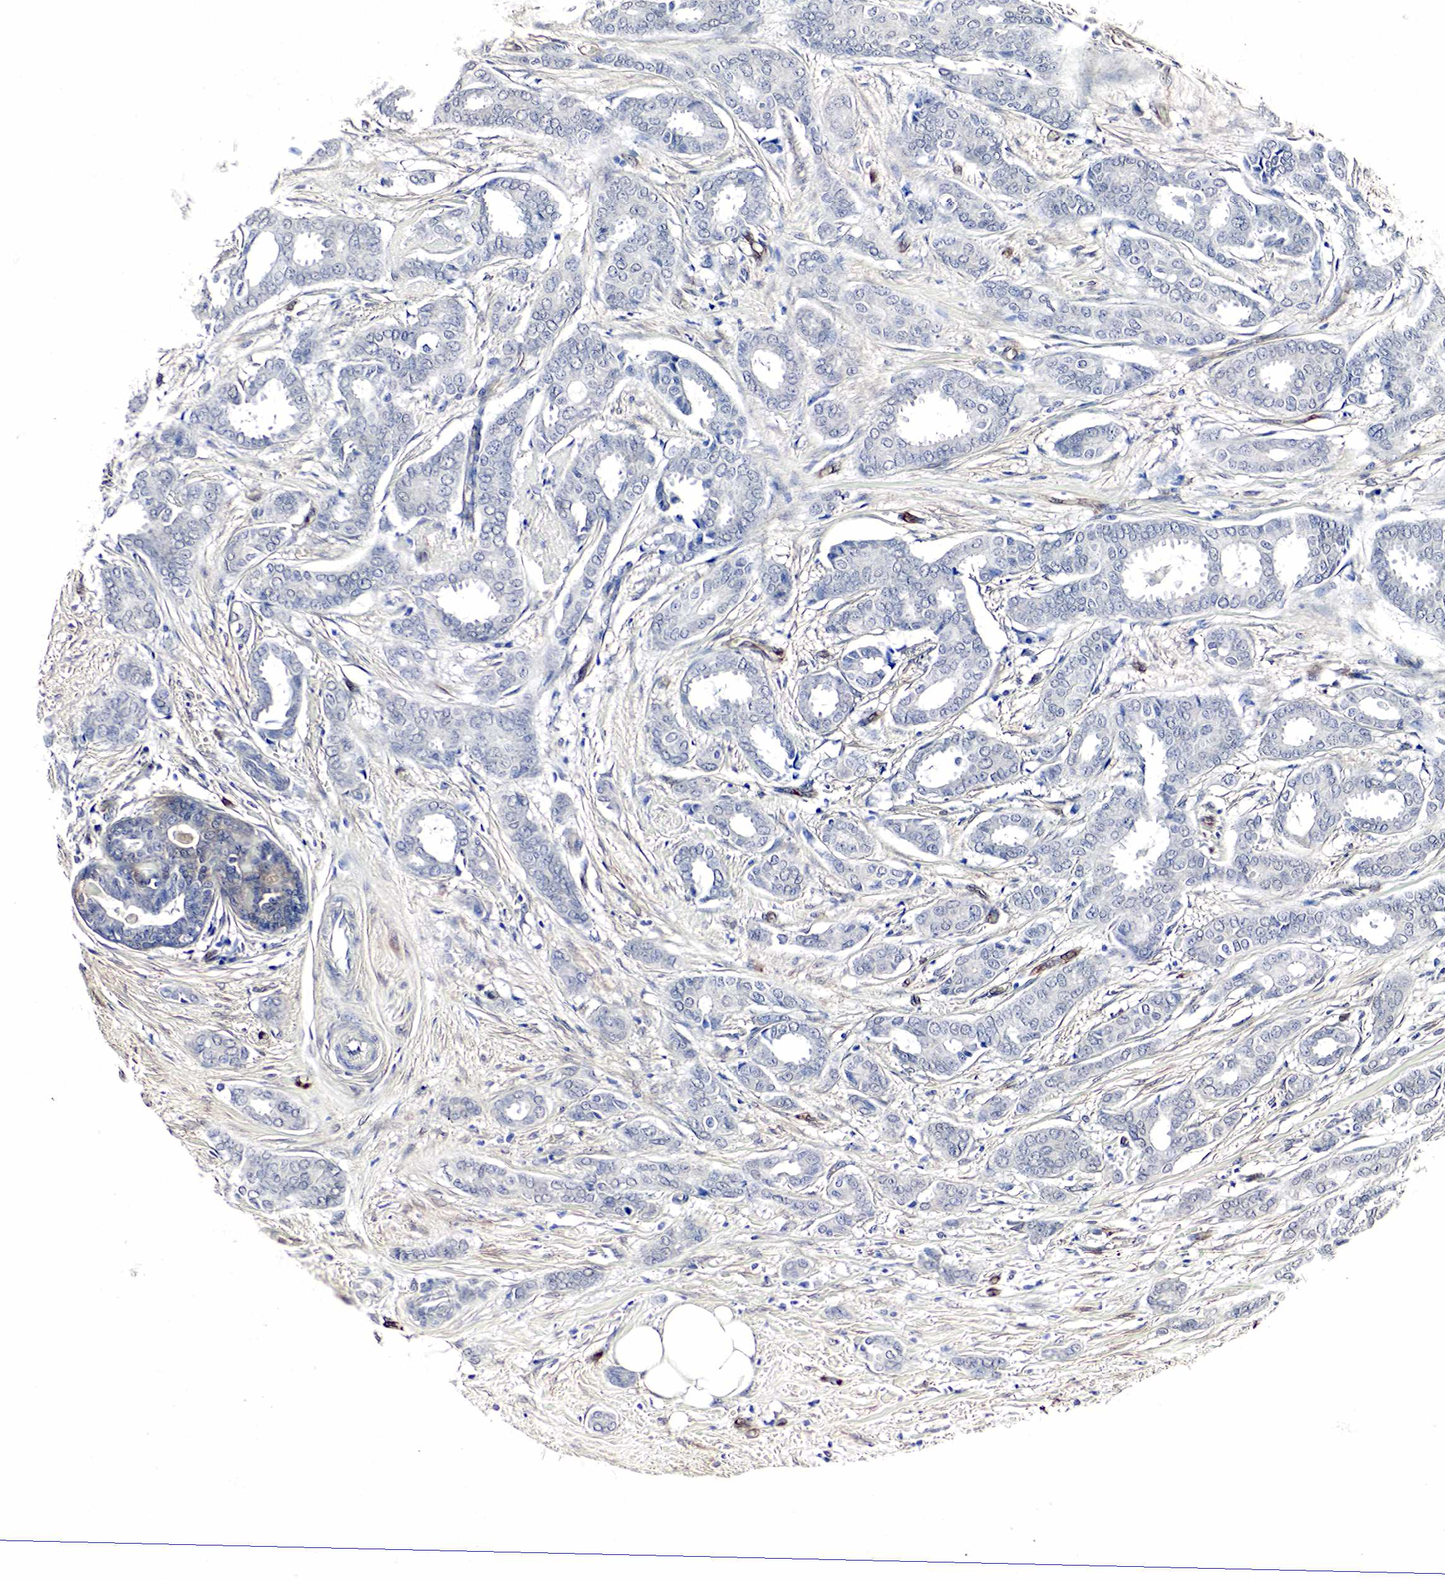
{"staining": {"intensity": "negative", "quantity": "none", "location": "none"}, "tissue": "breast cancer", "cell_type": "Tumor cells", "image_type": "cancer", "snomed": [{"axis": "morphology", "description": "Duct carcinoma"}, {"axis": "topography", "description": "Breast"}], "caption": "Immunohistochemistry (IHC) micrograph of intraductal carcinoma (breast) stained for a protein (brown), which demonstrates no positivity in tumor cells. (Stains: DAB immunohistochemistry with hematoxylin counter stain, Microscopy: brightfield microscopy at high magnification).", "gene": "SPIN1", "patient": {"sex": "female", "age": 50}}